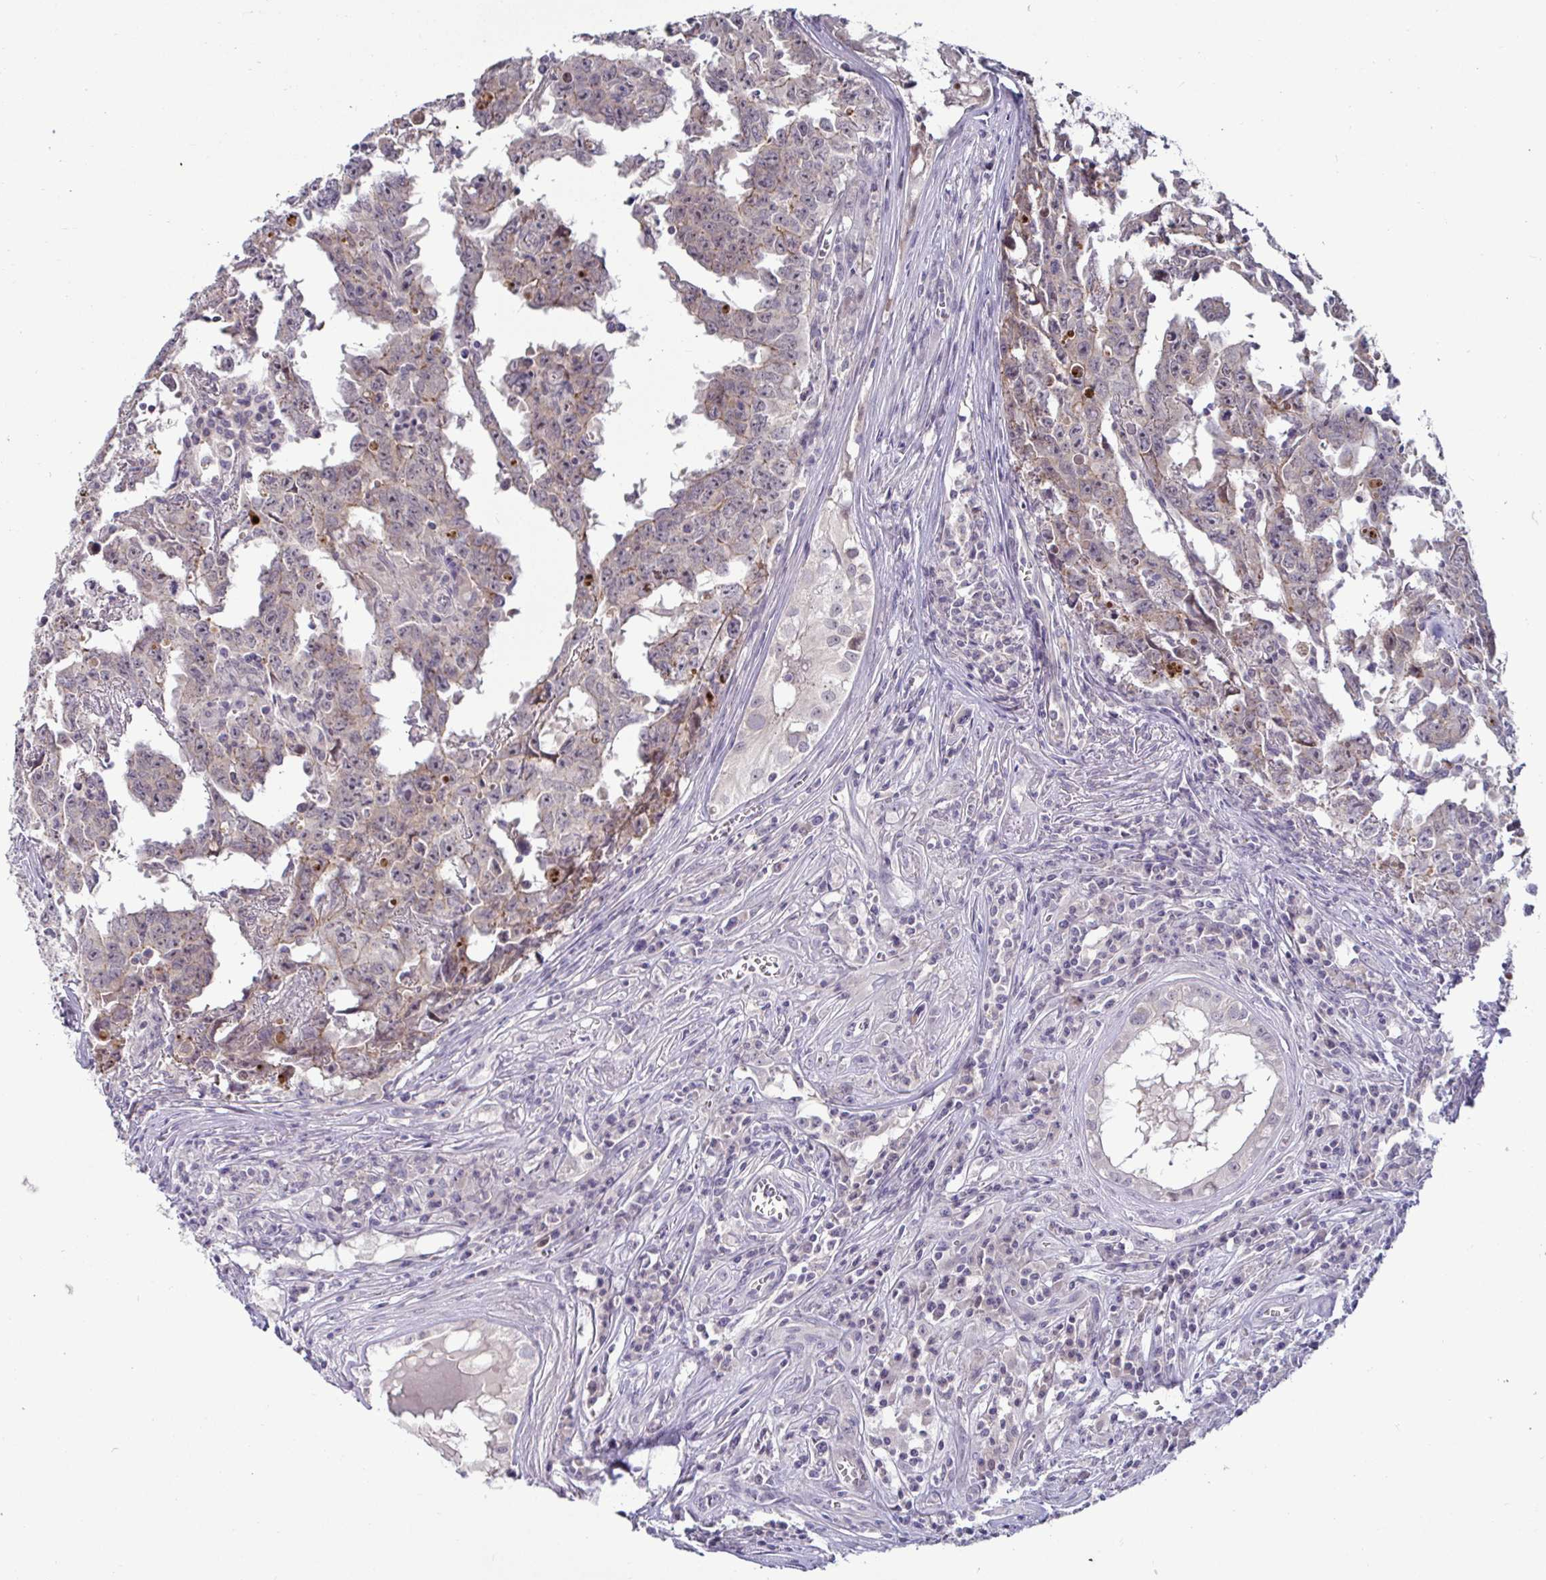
{"staining": {"intensity": "weak", "quantity": "<25%", "location": "cytoplasmic/membranous"}, "tissue": "testis cancer", "cell_type": "Tumor cells", "image_type": "cancer", "snomed": [{"axis": "morphology", "description": "Carcinoma, Embryonal, NOS"}, {"axis": "topography", "description": "Testis"}], "caption": "A photomicrograph of embryonal carcinoma (testis) stained for a protein demonstrates no brown staining in tumor cells.", "gene": "GSTM1", "patient": {"sex": "male", "age": 22}}